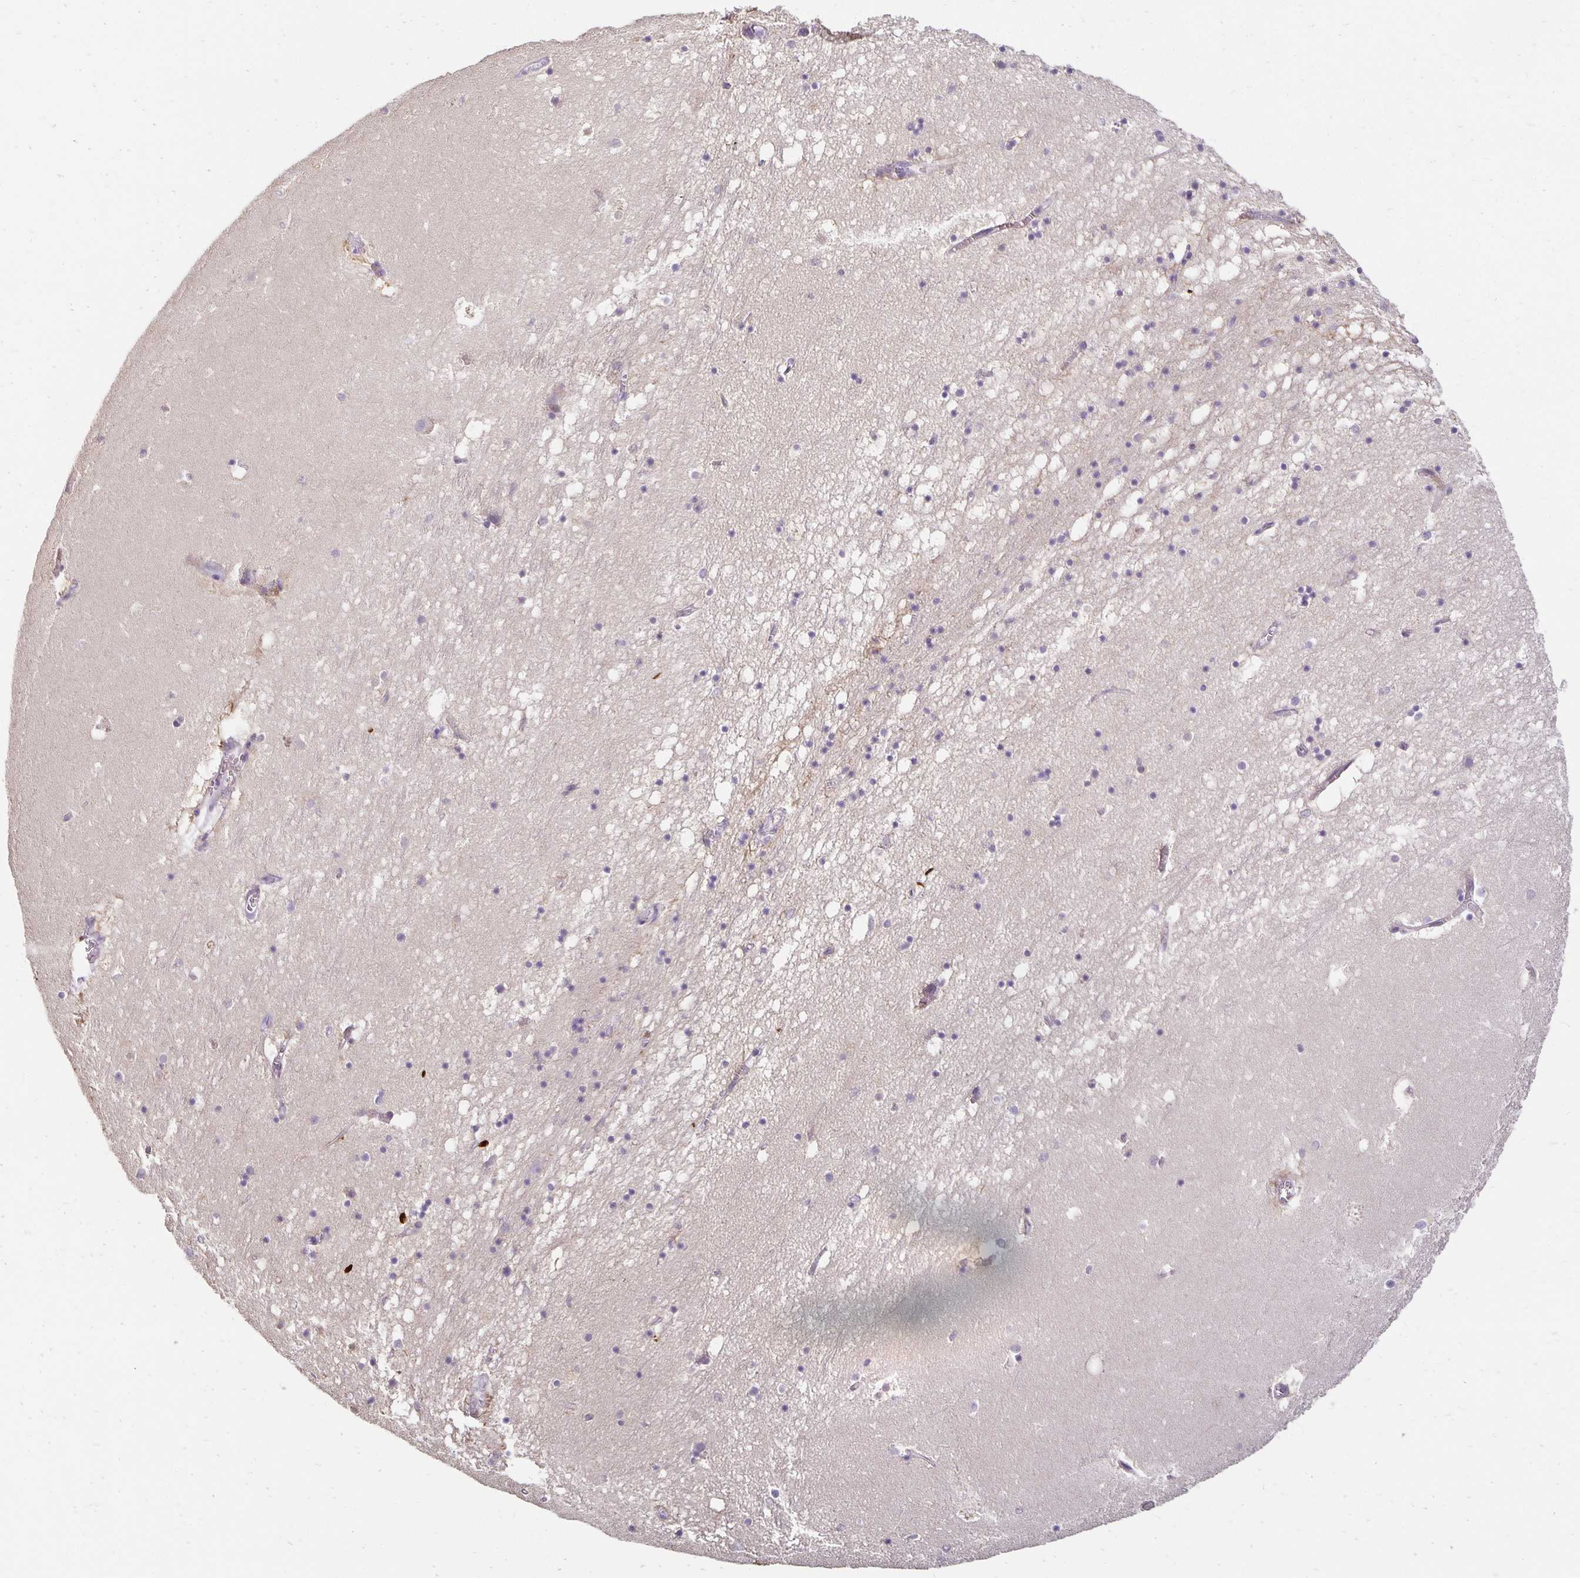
{"staining": {"intensity": "negative", "quantity": "none", "location": "none"}, "tissue": "hippocampus", "cell_type": "Glial cells", "image_type": "normal", "snomed": [{"axis": "morphology", "description": "Normal tissue, NOS"}, {"axis": "topography", "description": "Hippocampus"}], "caption": "An IHC micrograph of unremarkable hippocampus is shown. There is no staining in glial cells of hippocampus.", "gene": "CST6", "patient": {"sex": "male", "age": 58}}